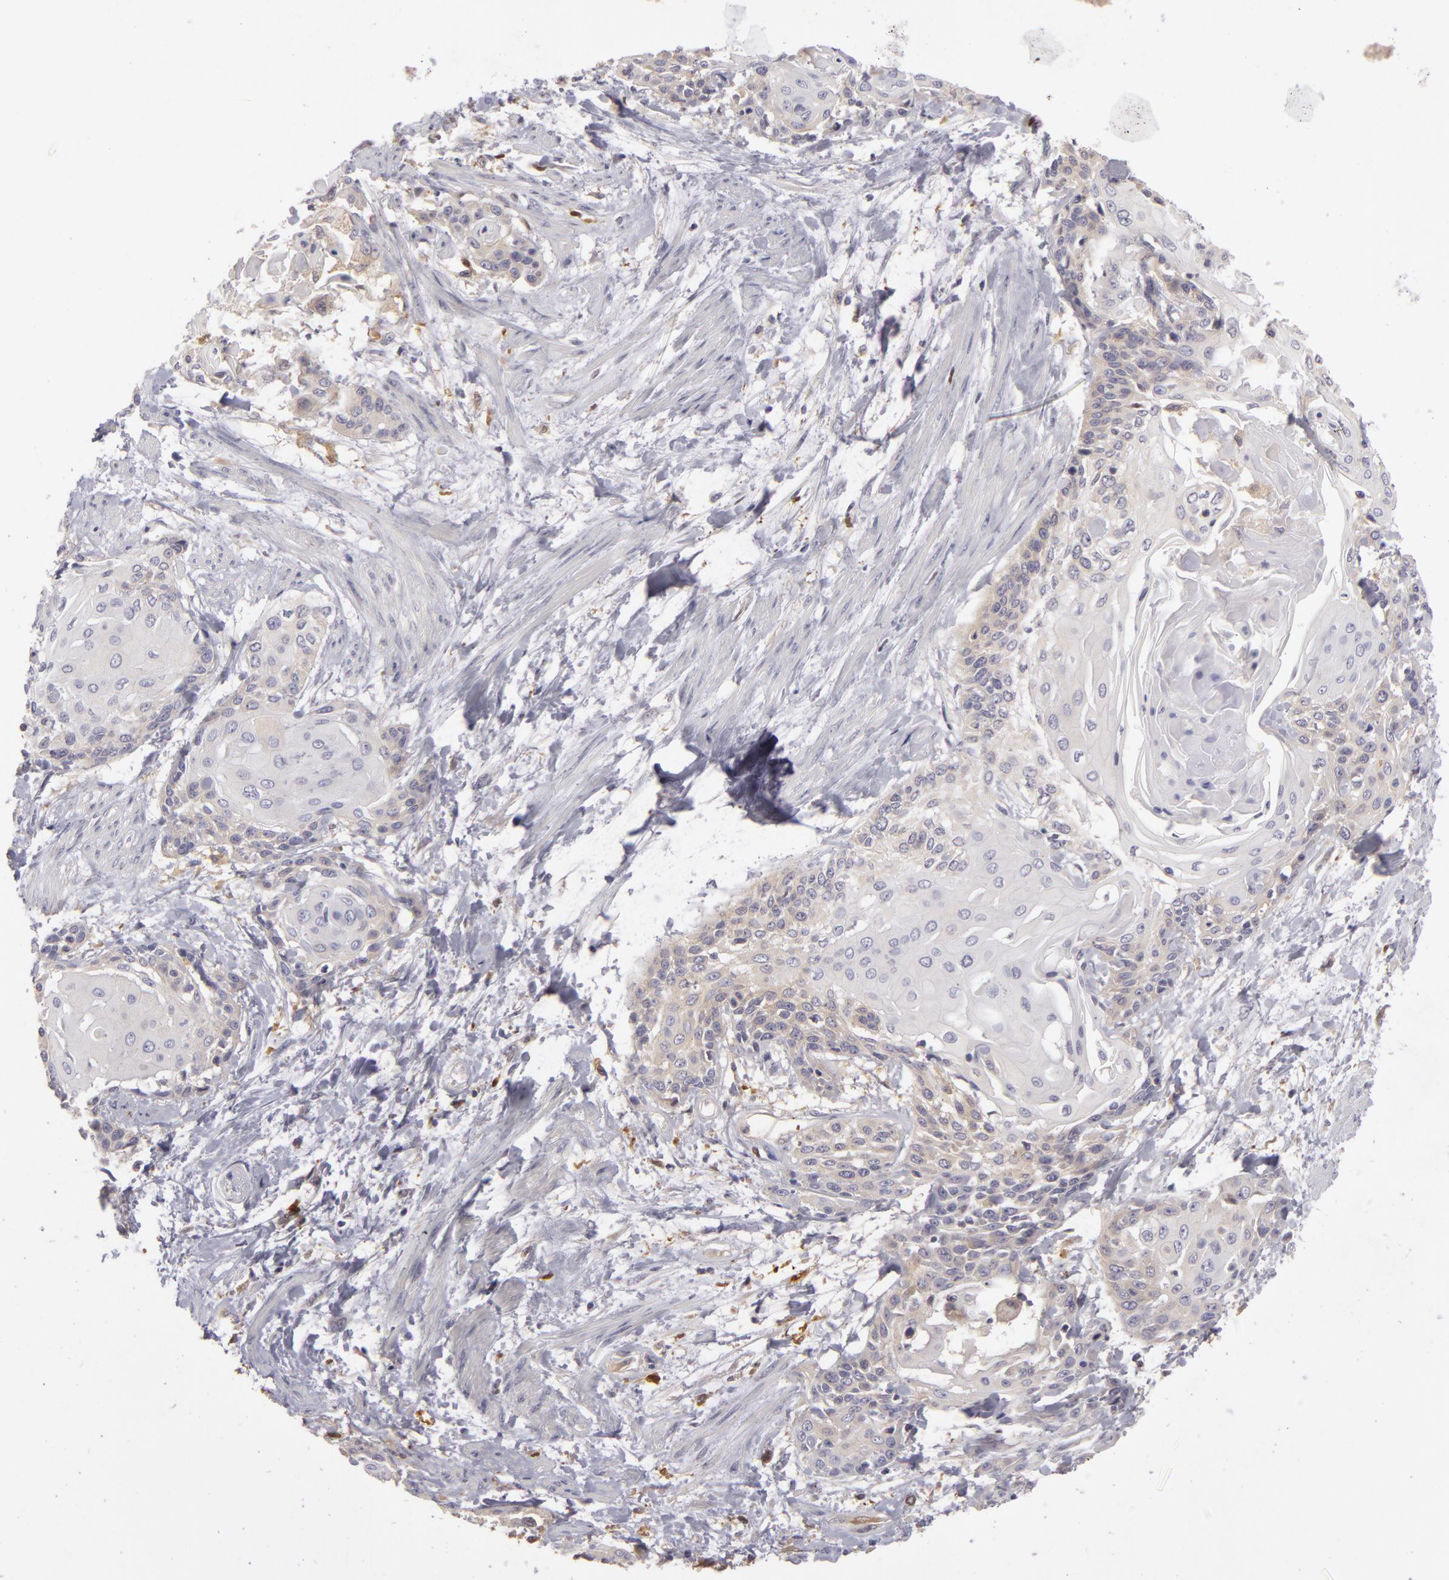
{"staining": {"intensity": "weak", "quantity": "<25%", "location": "cytoplasmic/membranous"}, "tissue": "cervical cancer", "cell_type": "Tumor cells", "image_type": "cancer", "snomed": [{"axis": "morphology", "description": "Squamous cell carcinoma, NOS"}, {"axis": "topography", "description": "Cervix"}], "caption": "Immunohistochemistry (IHC) image of neoplastic tissue: cervical squamous cell carcinoma stained with DAB displays no significant protein expression in tumor cells. (Immunohistochemistry (IHC), brightfield microscopy, high magnification).", "gene": "ZNF229", "patient": {"sex": "female", "age": 57}}